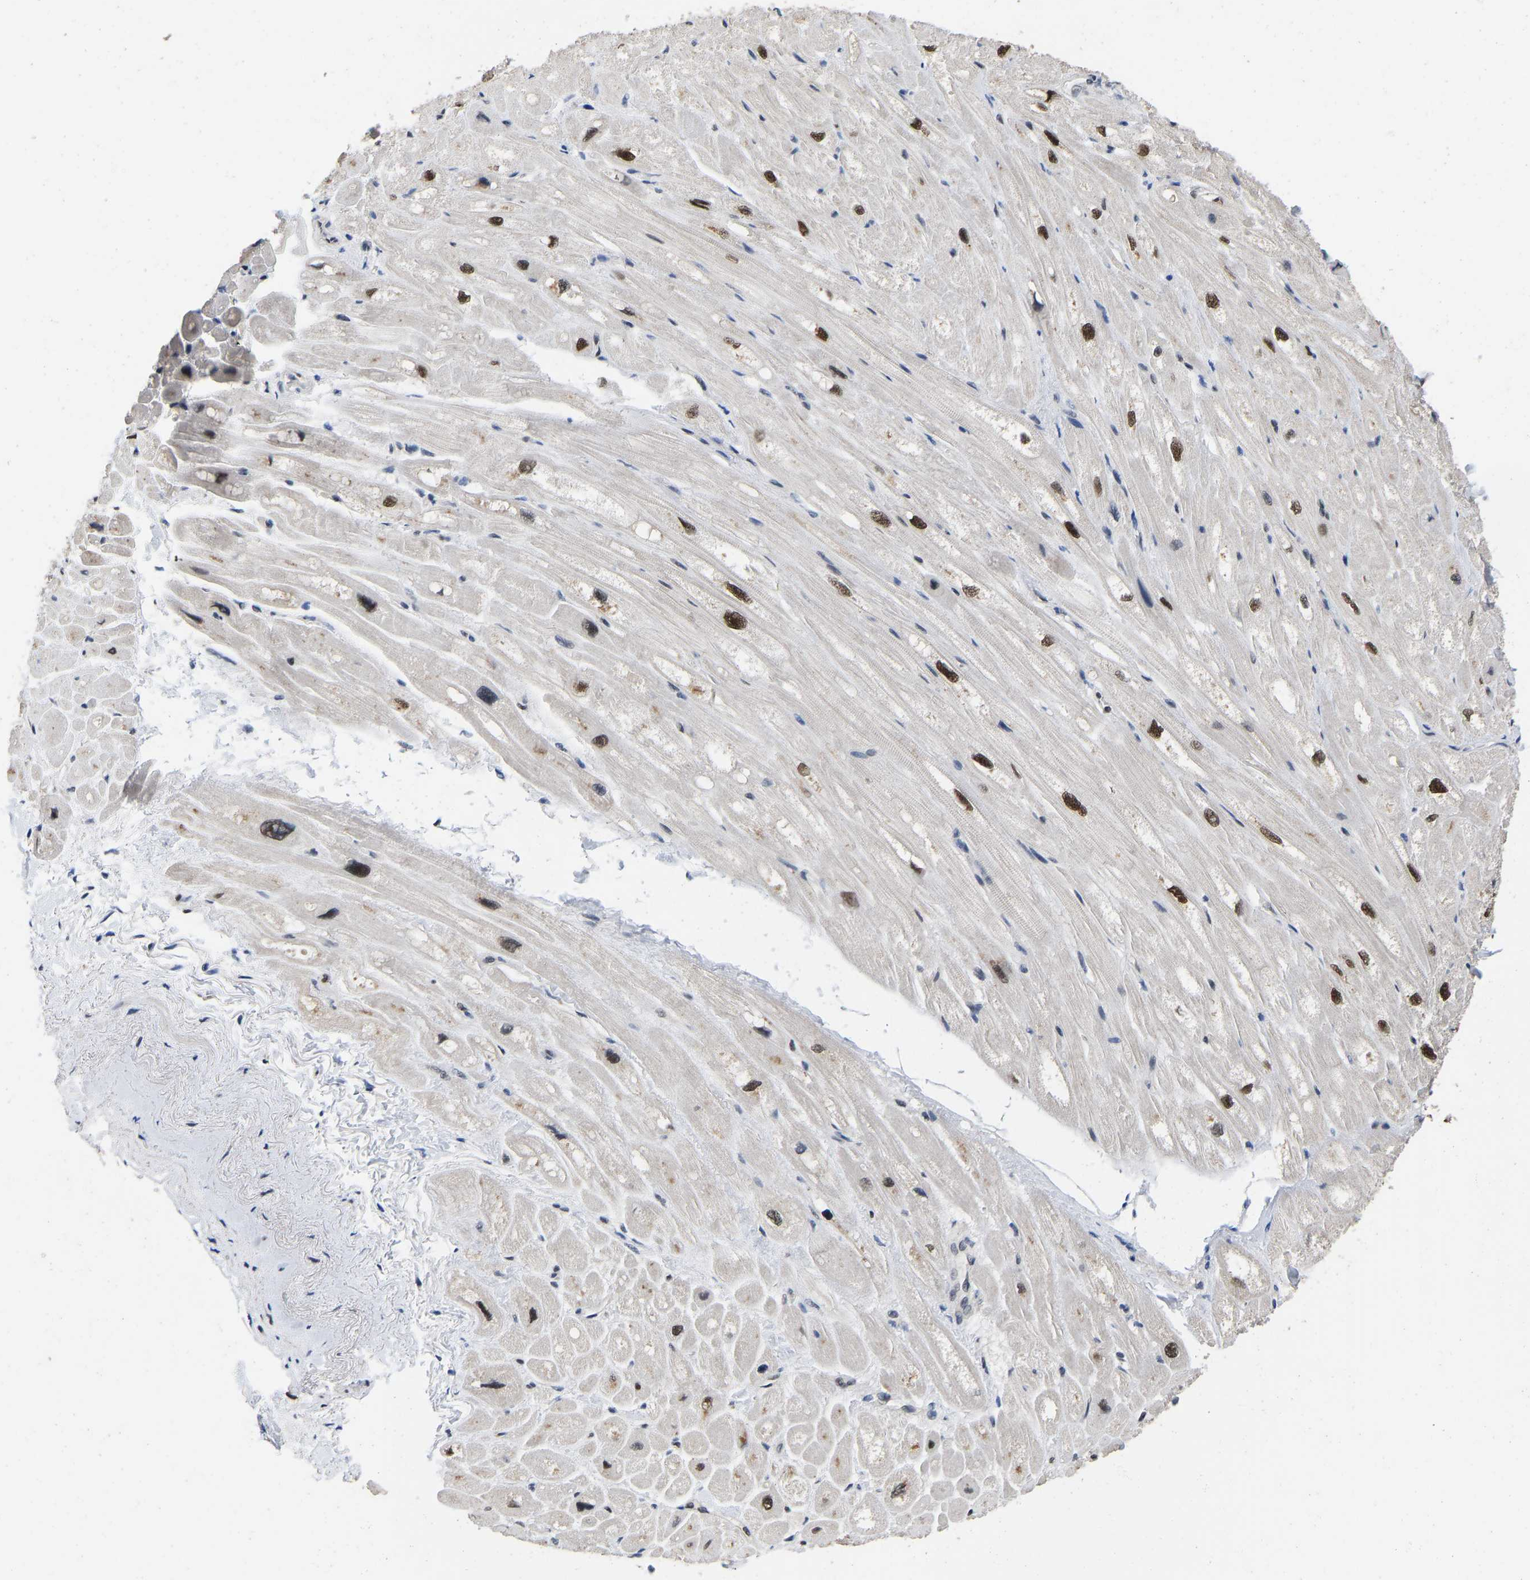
{"staining": {"intensity": "strong", "quantity": "<25%", "location": "nuclear"}, "tissue": "heart muscle", "cell_type": "Cardiomyocytes", "image_type": "normal", "snomed": [{"axis": "morphology", "description": "Normal tissue, NOS"}, {"axis": "topography", "description": "Heart"}], "caption": "Strong nuclear staining for a protein is seen in about <25% of cardiomyocytes of normal heart muscle using IHC.", "gene": "QKI", "patient": {"sex": "male", "age": 49}}